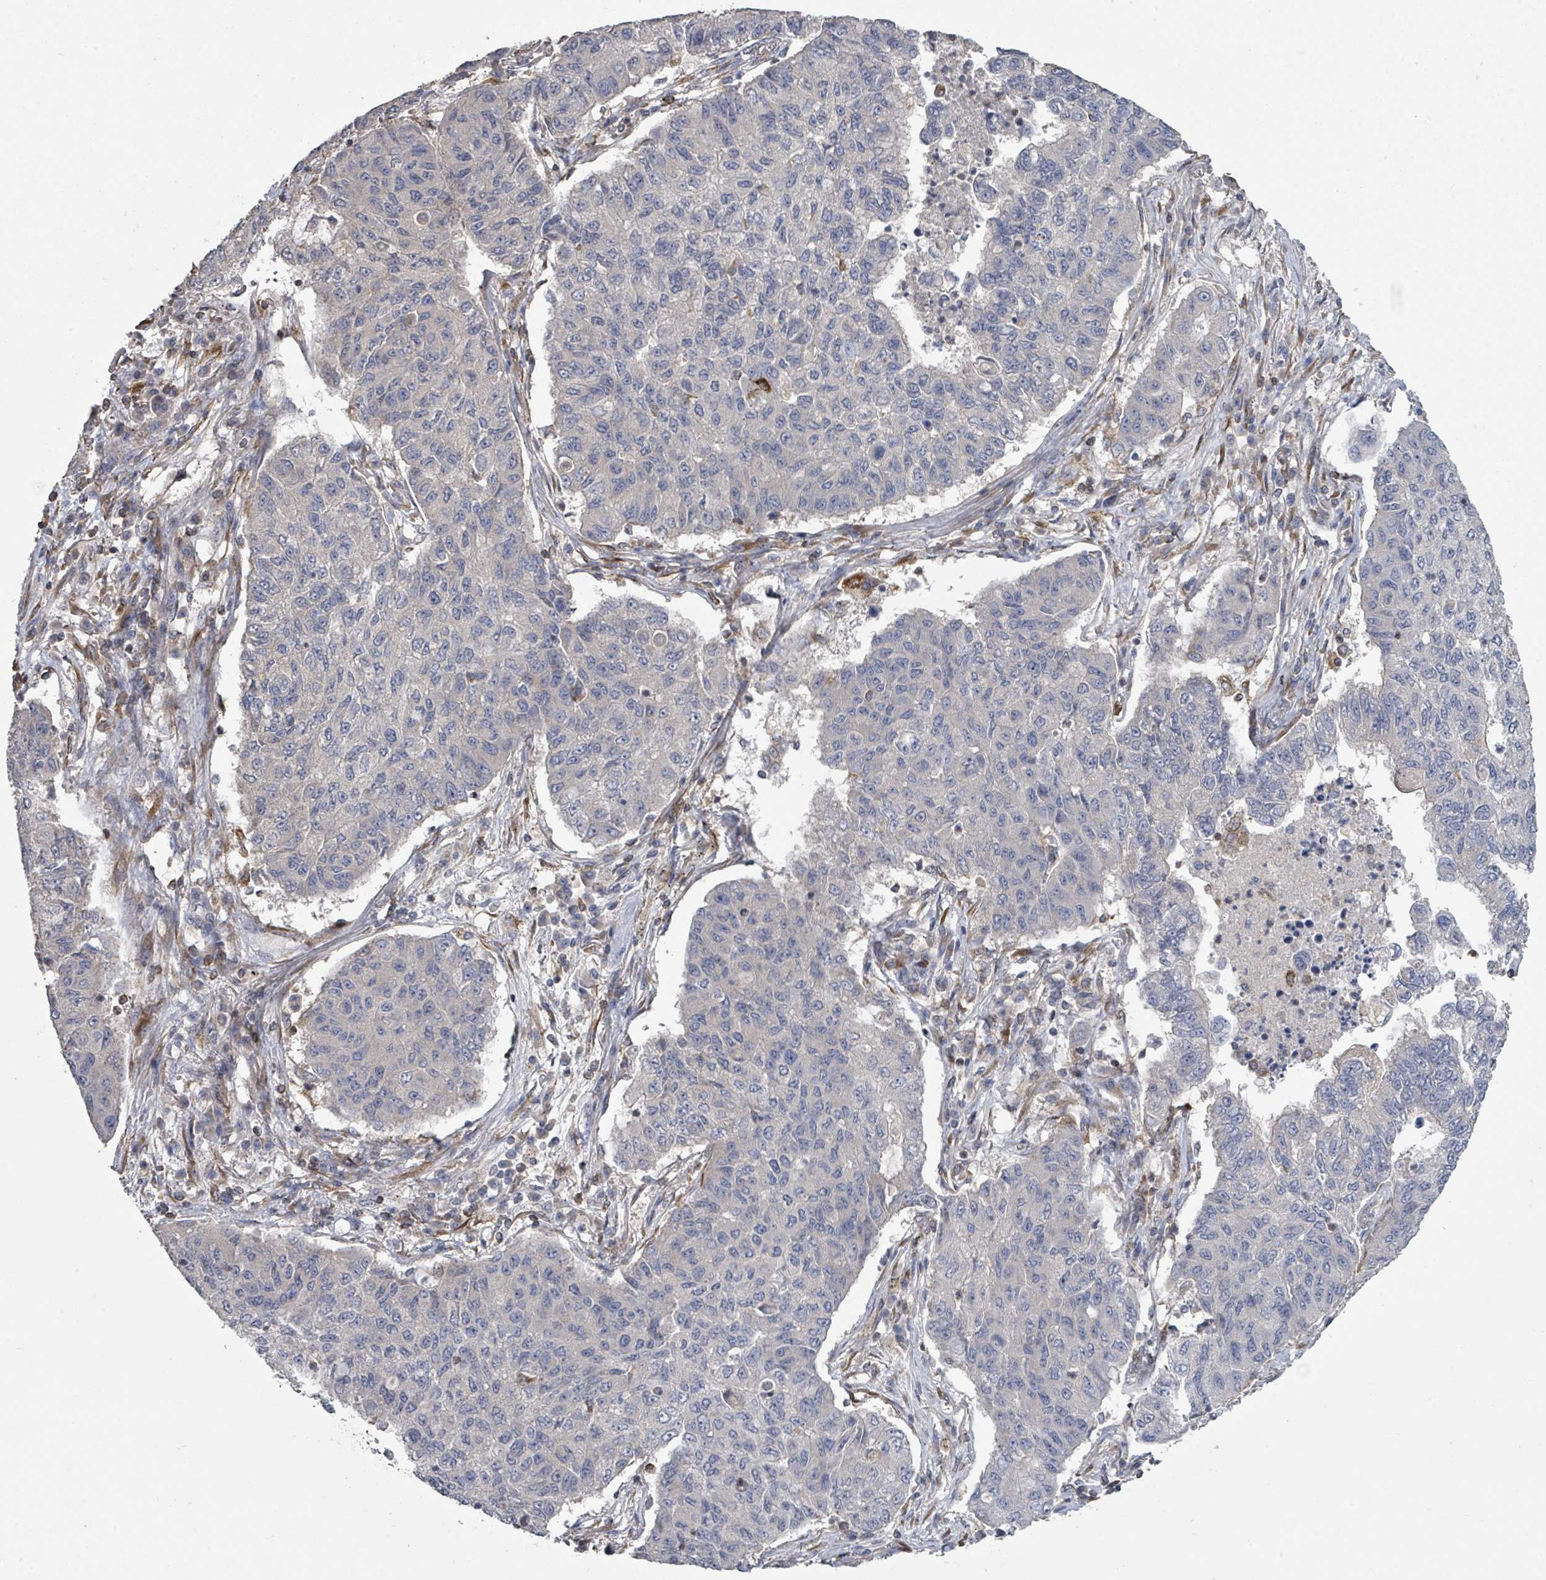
{"staining": {"intensity": "negative", "quantity": "none", "location": "none"}, "tissue": "lung cancer", "cell_type": "Tumor cells", "image_type": "cancer", "snomed": [{"axis": "morphology", "description": "Squamous cell carcinoma, NOS"}, {"axis": "topography", "description": "Lung"}], "caption": "Human lung squamous cell carcinoma stained for a protein using IHC reveals no positivity in tumor cells.", "gene": "SLC9A7", "patient": {"sex": "male", "age": 74}}